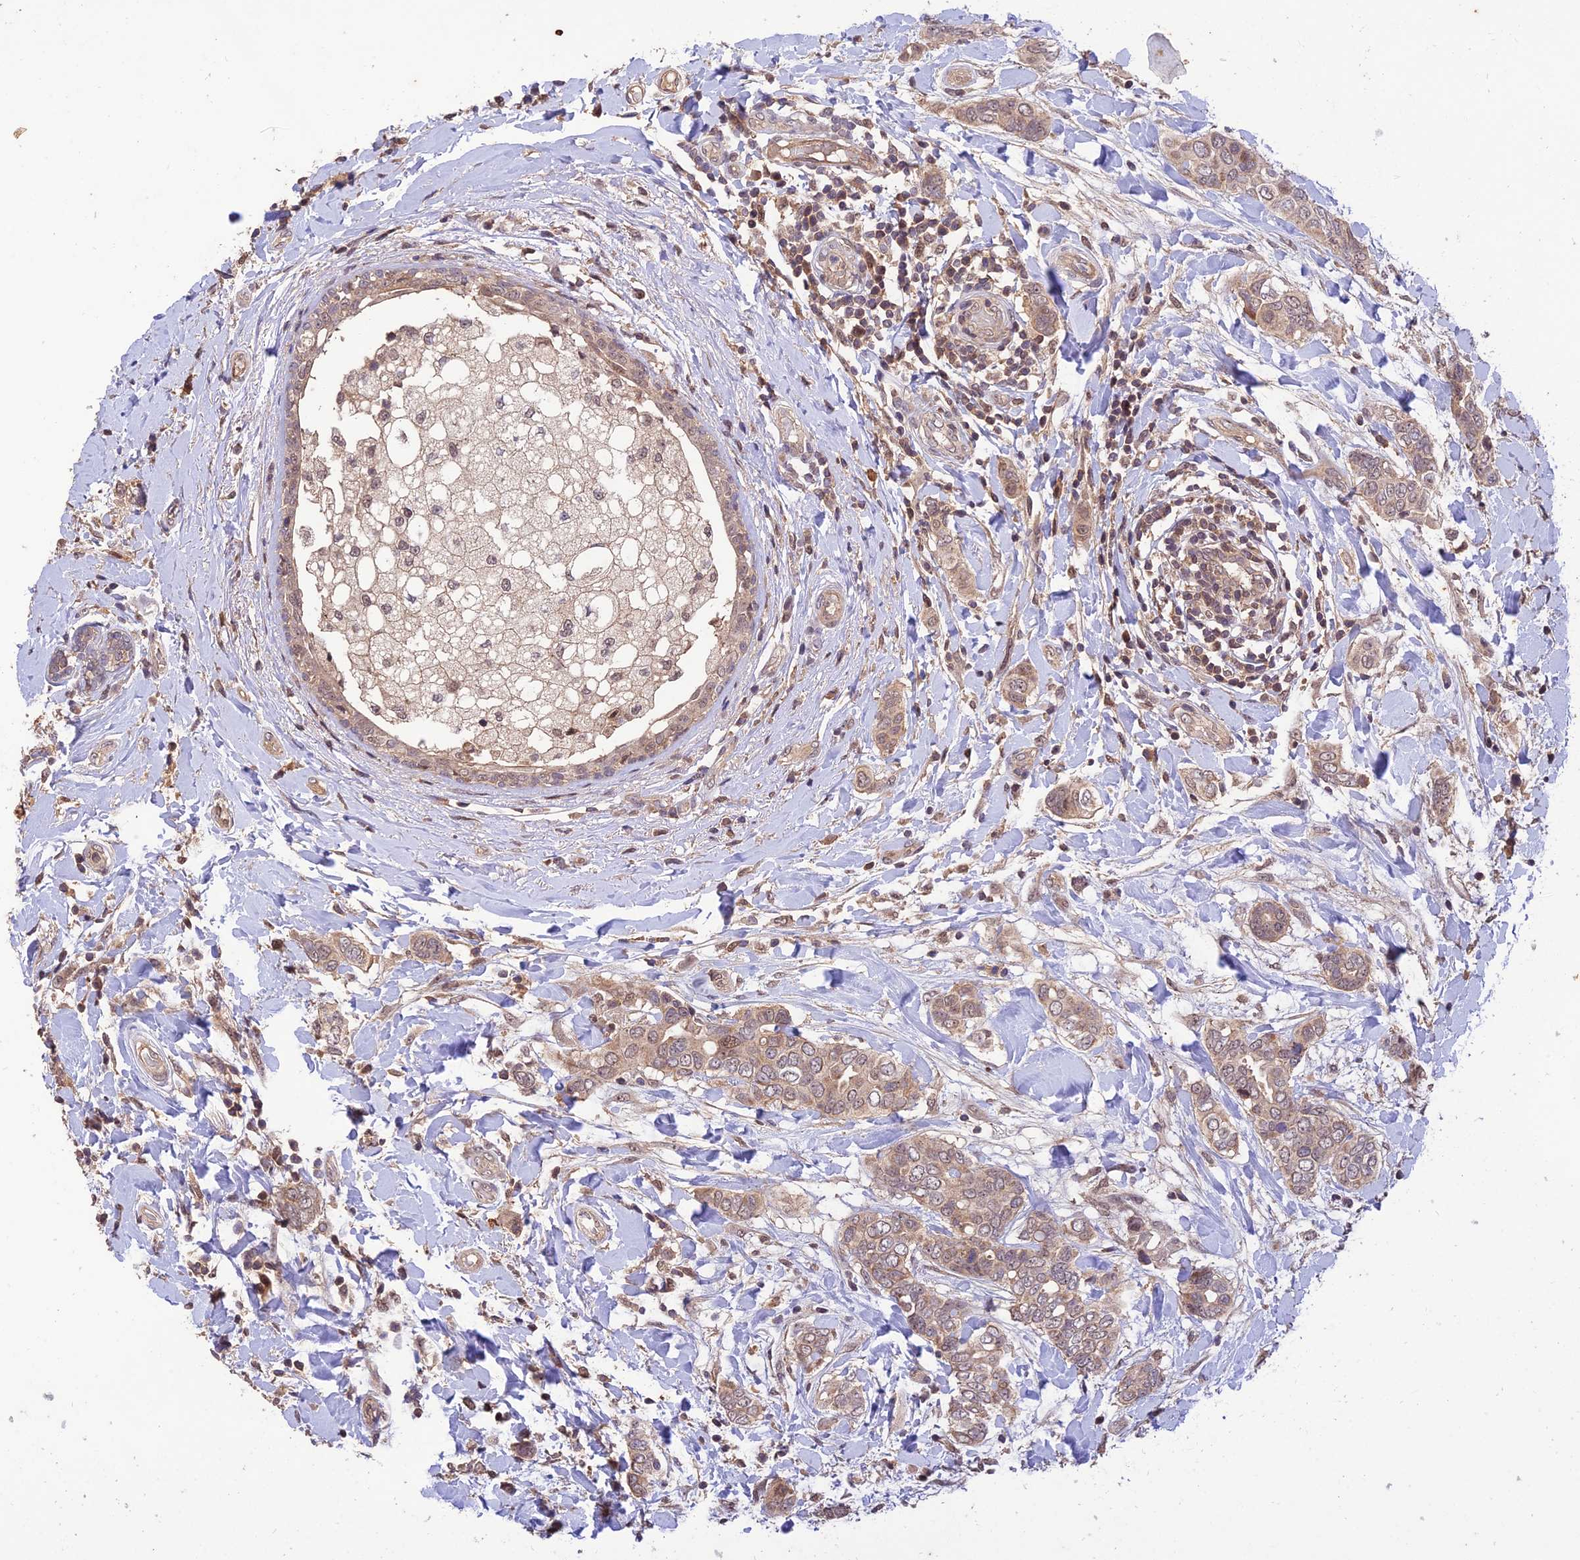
{"staining": {"intensity": "weak", "quantity": ">75%", "location": "cytoplasmic/membranous,nuclear"}, "tissue": "breast cancer", "cell_type": "Tumor cells", "image_type": "cancer", "snomed": [{"axis": "morphology", "description": "Lobular carcinoma"}, {"axis": "topography", "description": "Breast"}], "caption": "Human breast cancer (lobular carcinoma) stained with a protein marker displays weak staining in tumor cells.", "gene": "REV1", "patient": {"sex": "female", "age": 51}}